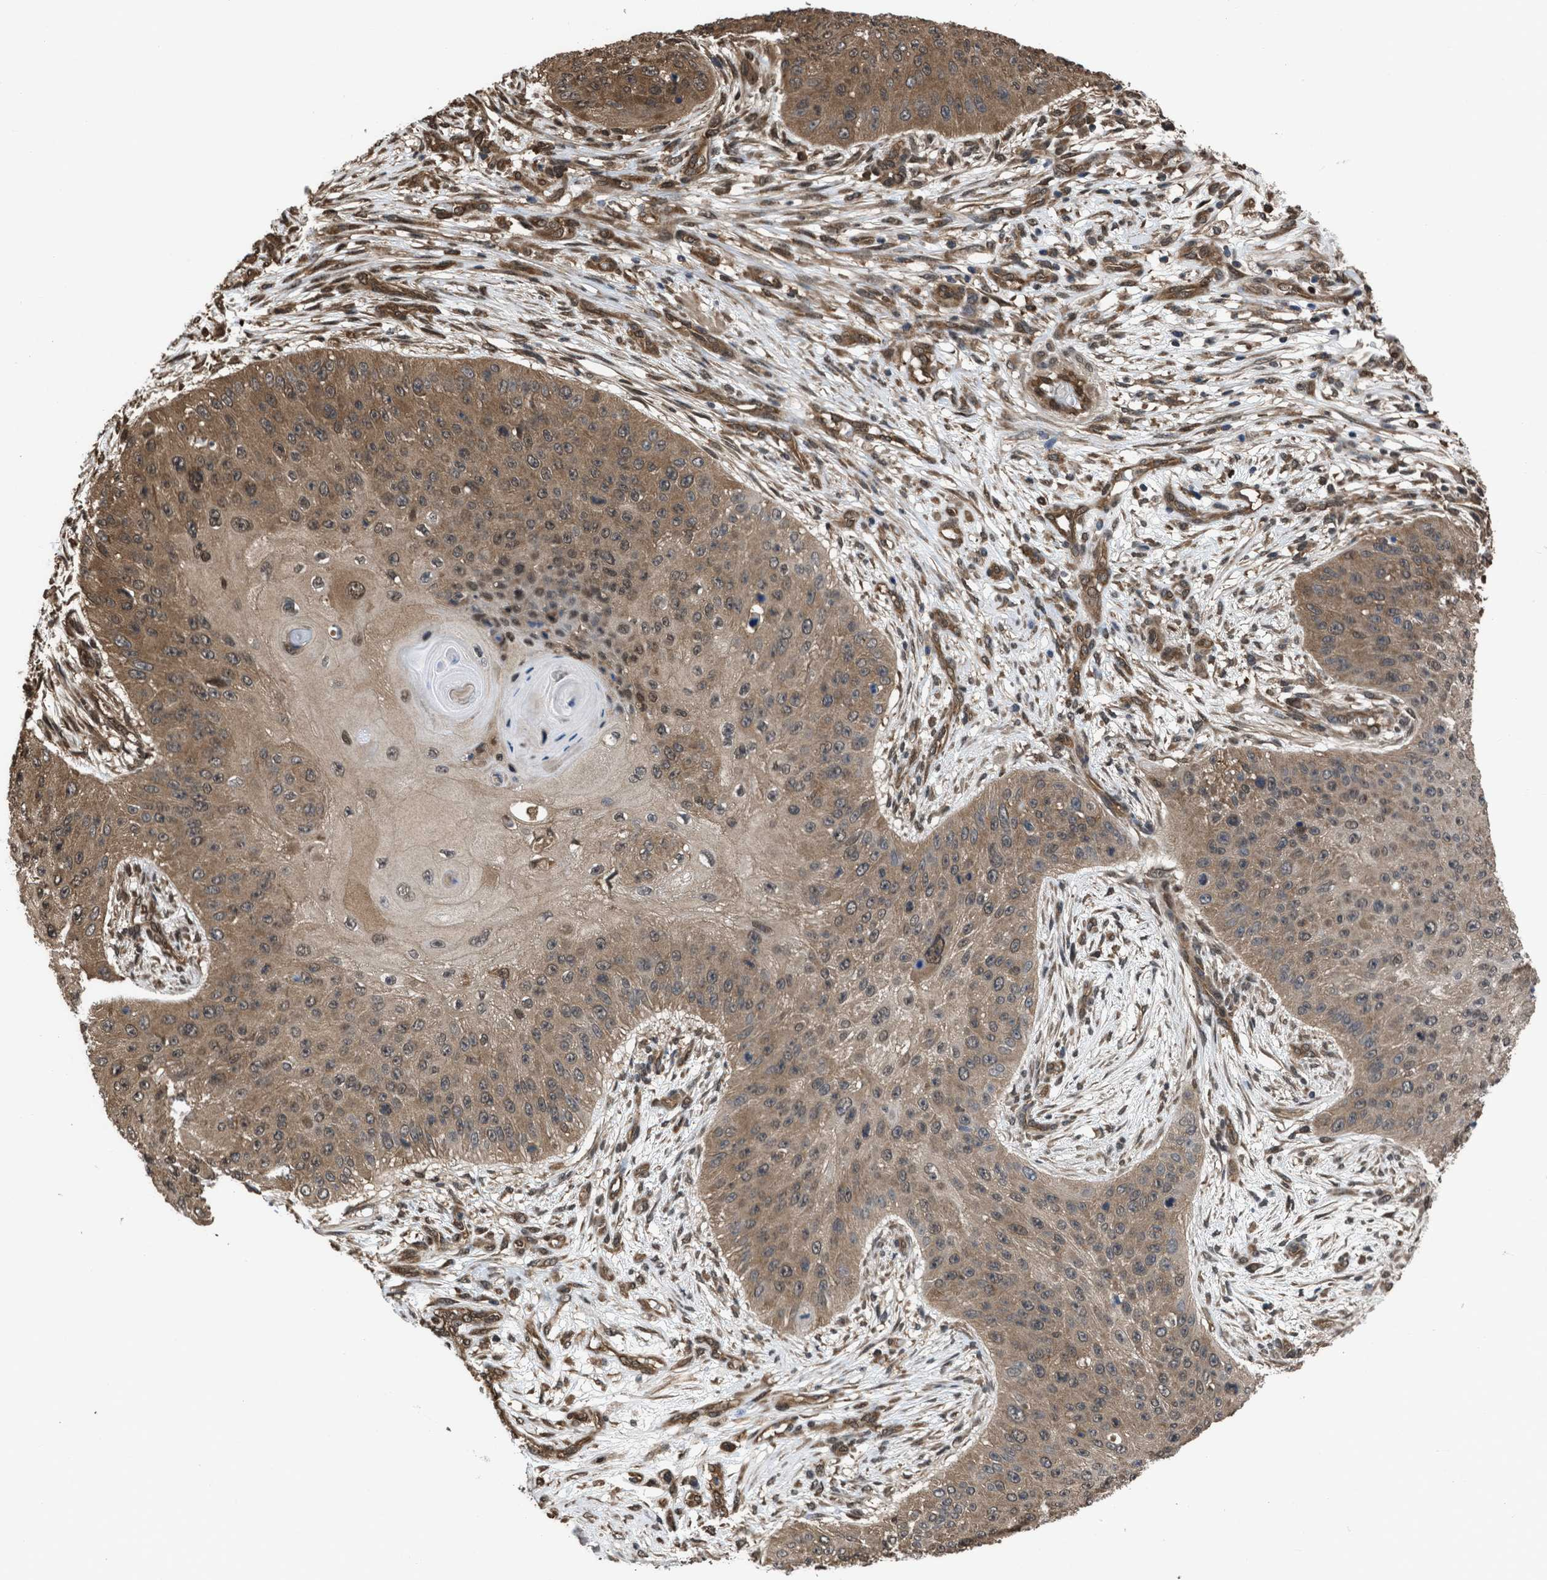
{"staining": {"intensity": "moderate", "quantity": ">75%", "location": "cytoplasmic/membranous"}, "tissue": "skin cancer", "cell_type": "Tumor cells", "image_type": "cancer", "snomed": [{"axis": "morphology", "description": "Squamous cell carcinoma, NOS"}, {"axis": "topography", "description": "Skin"}], "caption": "Approximately >75% of tumor cells in human squamous cell carcinoma (skin) reveal moderate cytoplasmic/membranous protein positivity as visualized by brown immunohistochemical staining.", "gene": "YWHAG", "patient": {"sex": "female", "age": 80}}